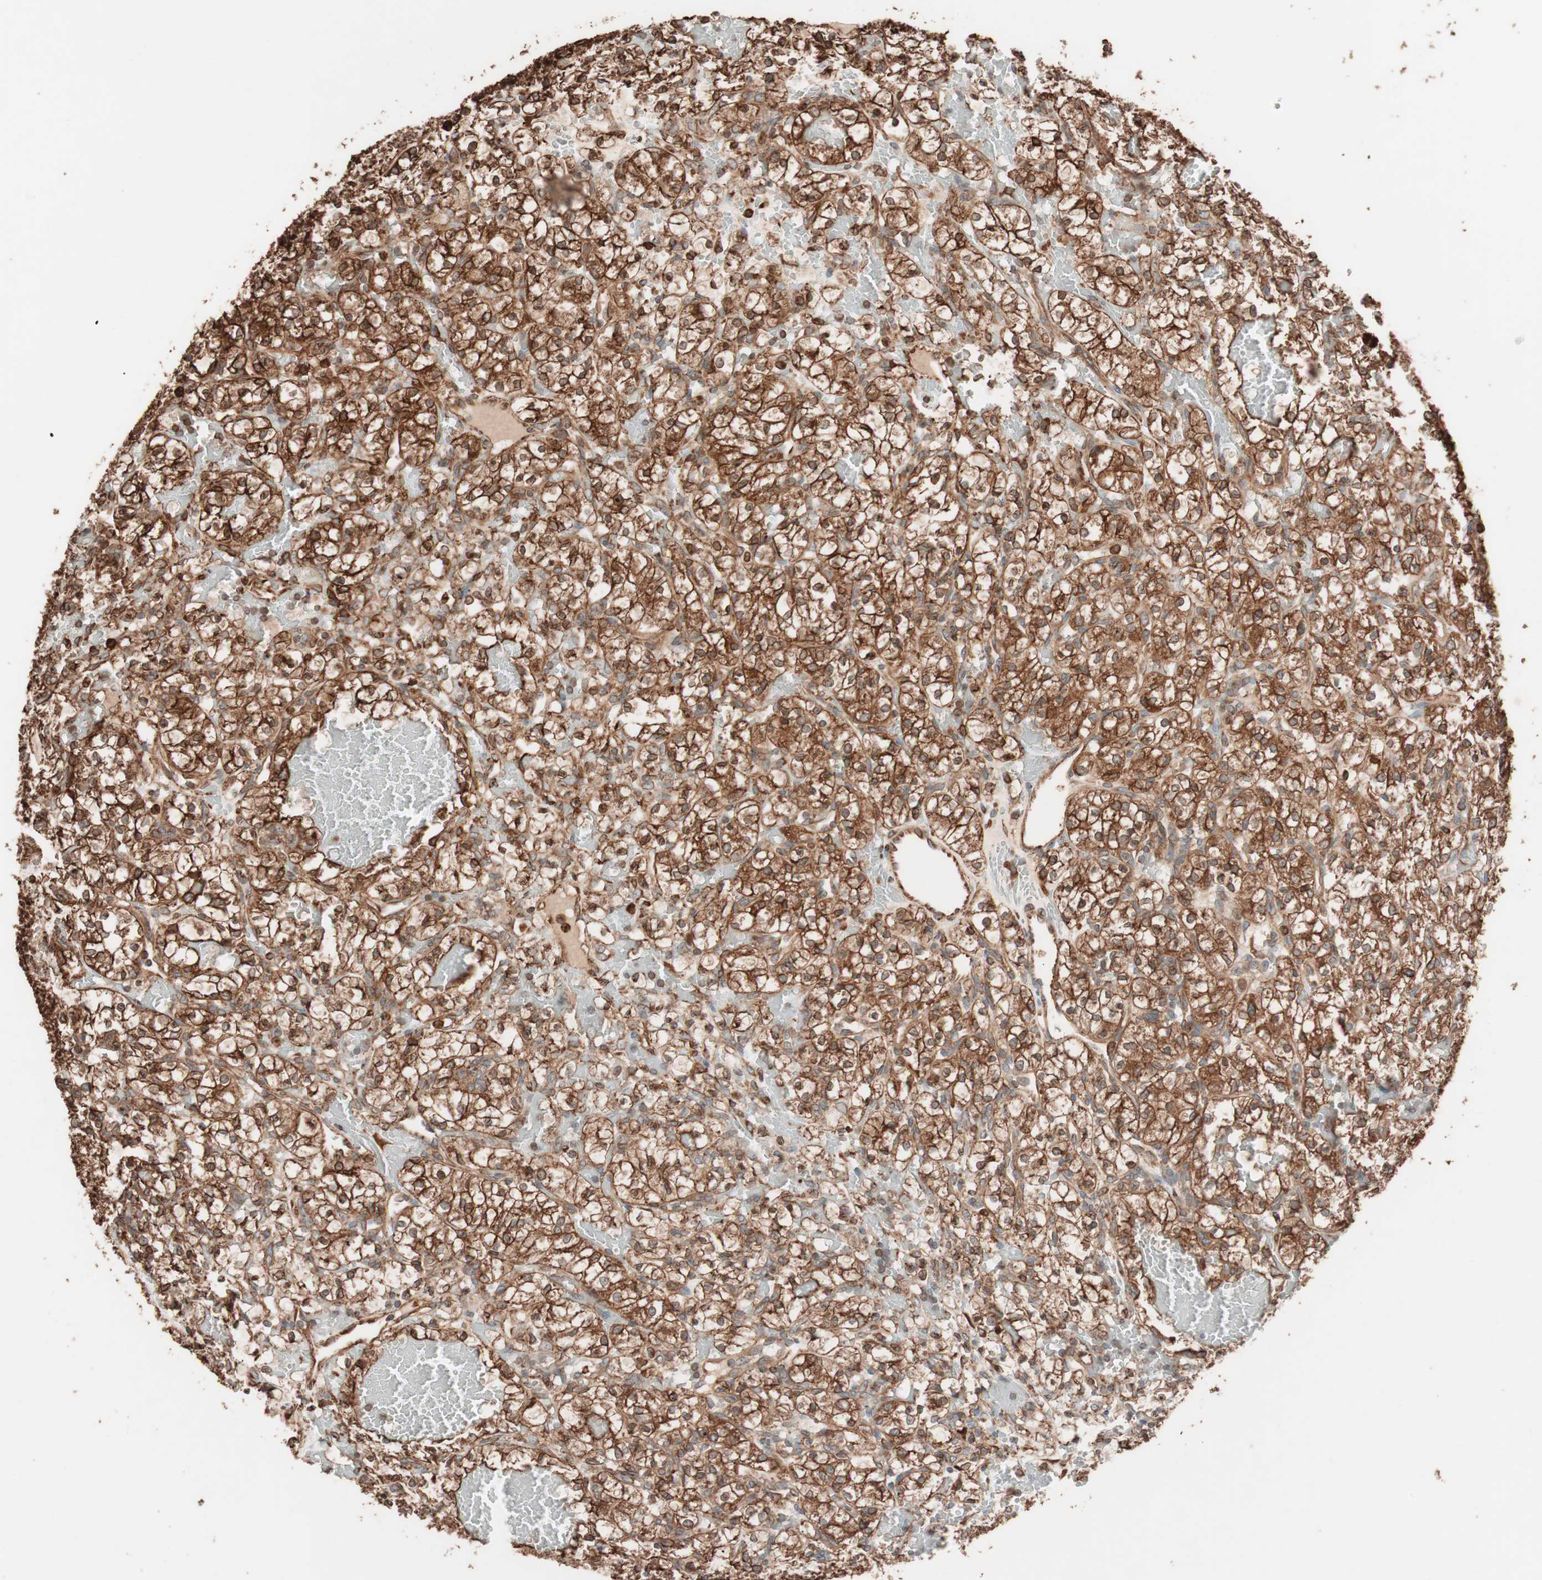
{"staining": {"intensity": "strong", "quantity": ">75%", "location": "cytoplasmic/membranous,nuclear"}, "tissue": "renal cancer", "cell_type": "Tumor cells", "image_type": "cancer", "snomed": [{"axis": "morphology", "description": "Adenocarcinoma, NOS"}, {"axis": "topography", "description": "Kidney"}], "caption": "IHC of renal adenocarcinoma displays high levels of strong cytoplasmic/membranous and nuclear positivity in about >75% of tumor cells.", "gene": "VEGFA", "patient": {"sex": "female", "age": 60}}